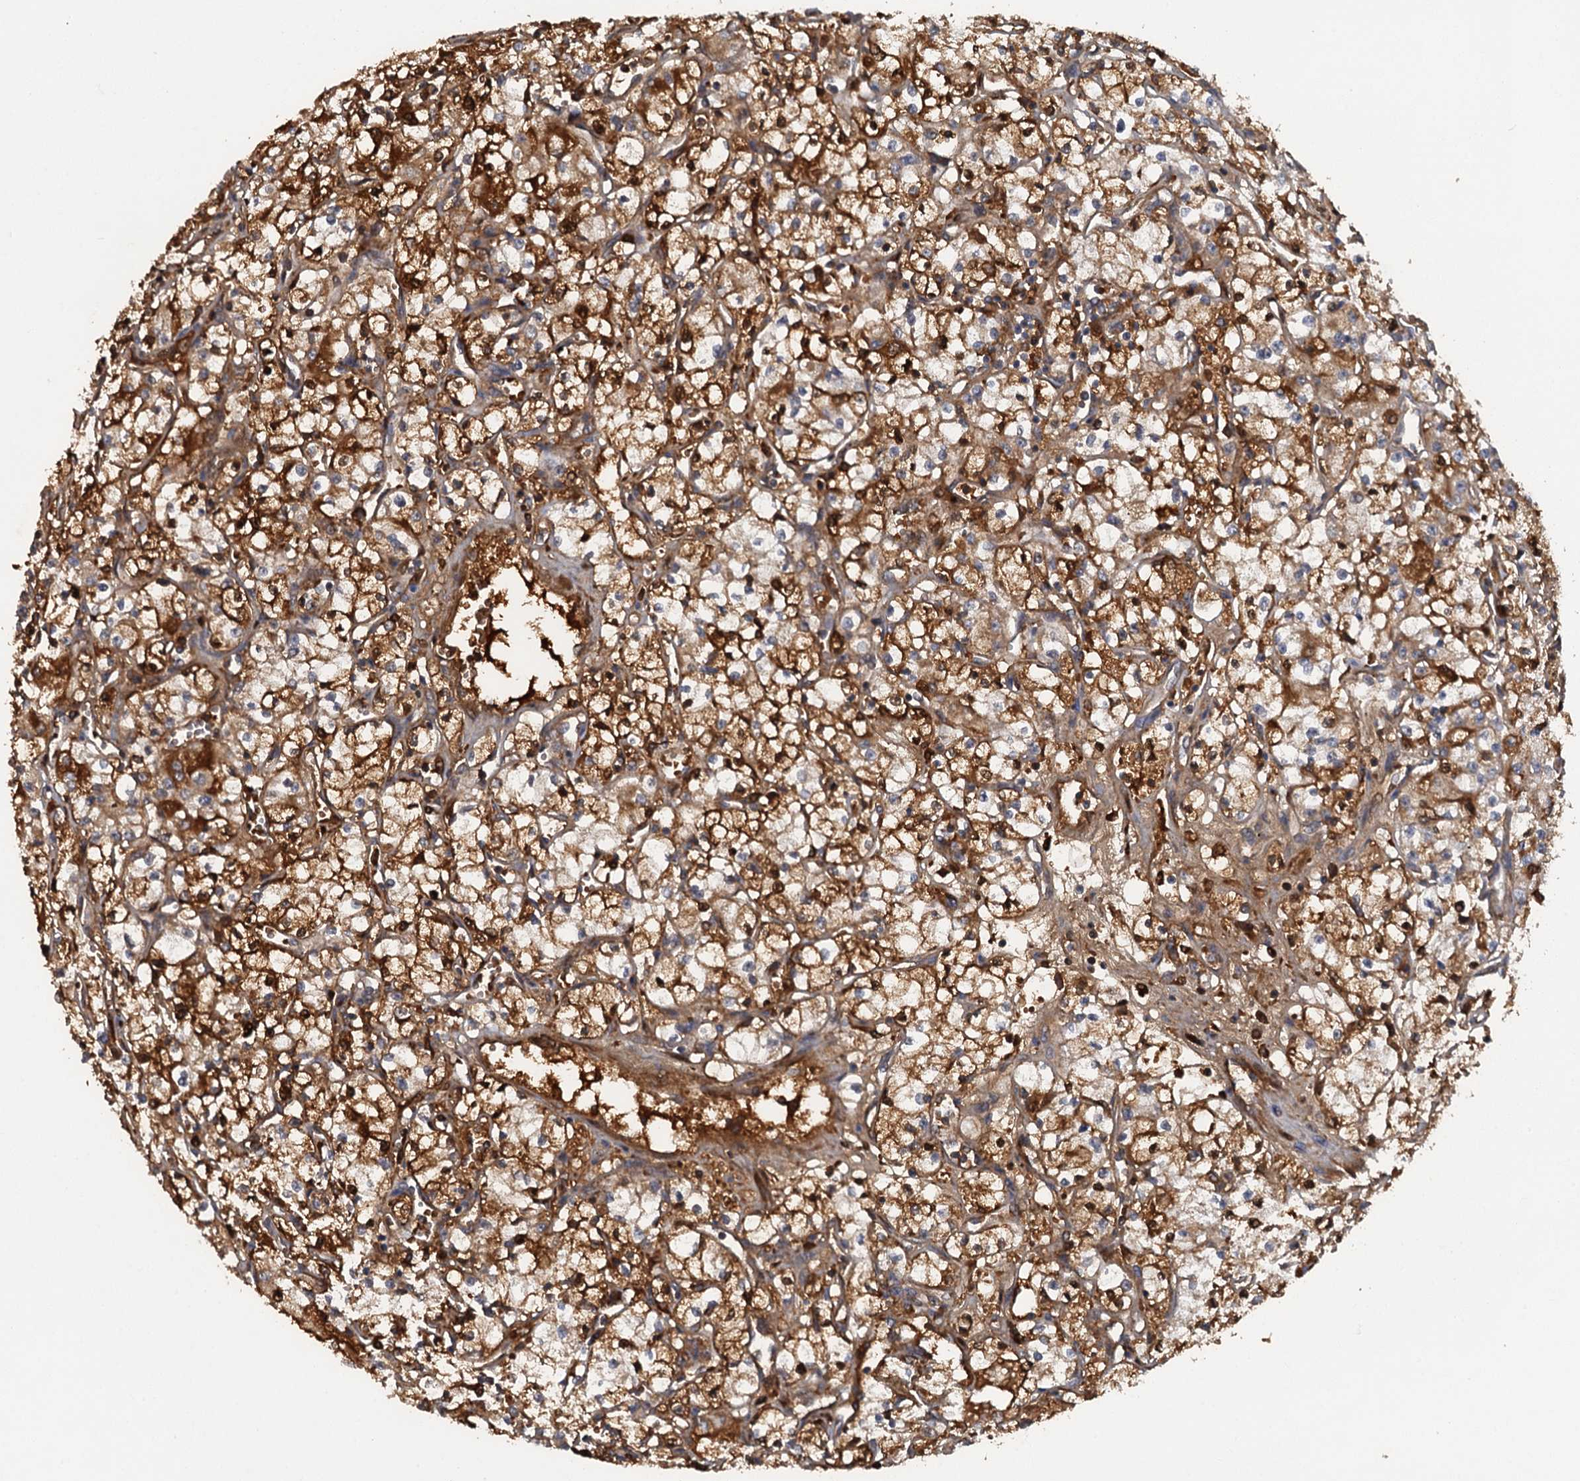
{"staining": {"intensity": "moderate", "quantity": ">75%", "location": "cytoplasmic/membranous"}, "tissue": "renal cancer", "cell_type": "Tumor cells", "image_type": "cancer", "snomed": [{"axis": "morphology", "description": "Adenocarcinoma, NOS"}, {"axis": "topography", "description": "Kidney"}], "caption": "Moderate cytoplasmic/membranous staining for a protein is identified in about >75% of tumor cells of renal cancer using immunohistochemistry.", "gene": "HAPLN3", "patient": {"sex": "male", "age": 59}}